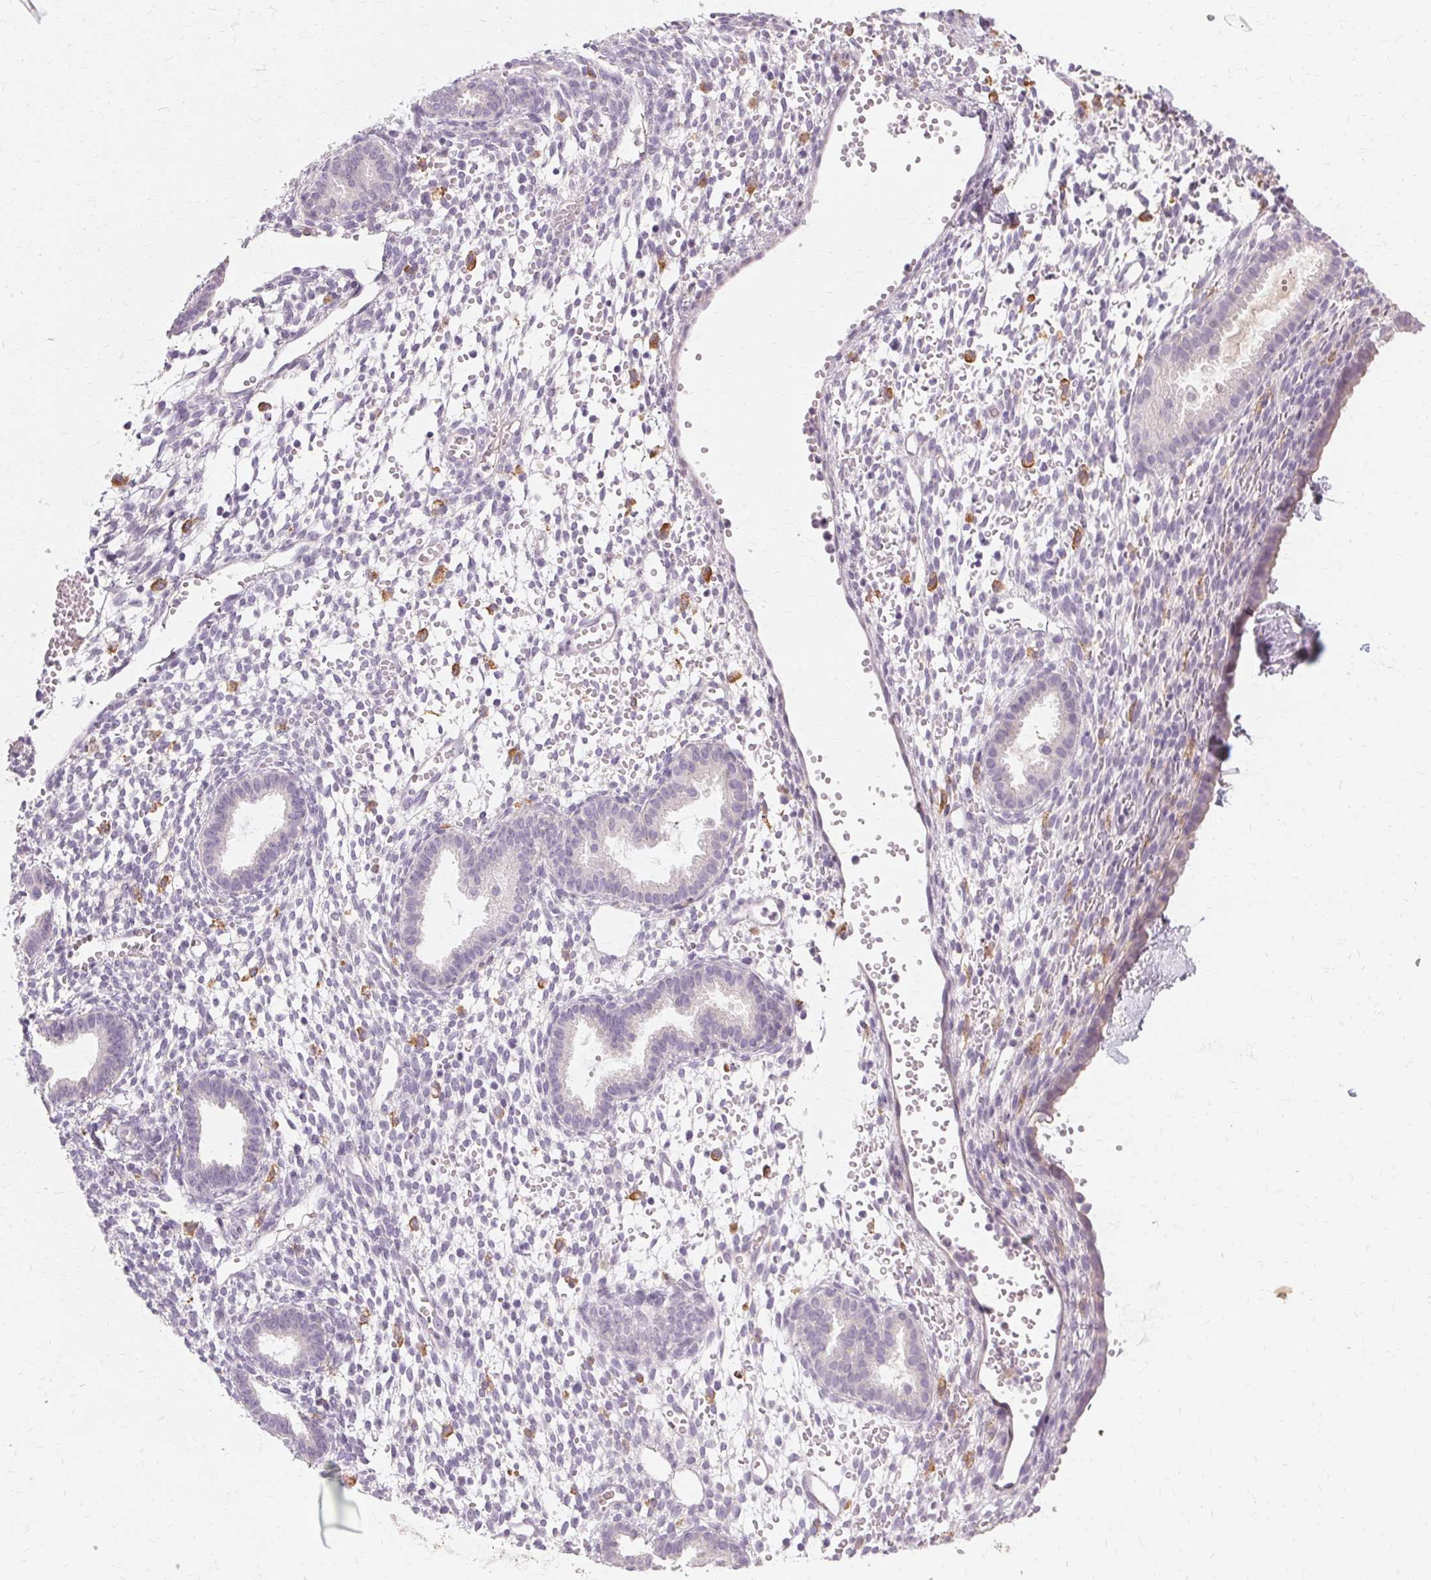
{"staining": {"intensity": "negative", "quantity": "none", "location": "none"}, "tissue": "endometrium", "cell_type": "Cells in endometrial stroma", "image_type": "normal", "snomed": [{"axis": "morphology", "description": "Normal tissue, NOS"}, {"axis": "topography", "description": "Endometrium"}], "caption": "Endometrium was stained to show a protein in brown. There is no significant staining in cells in endometrial stroma.", "gene": "IFNGR1", "patient": {"sex": "female", "age": 36}}